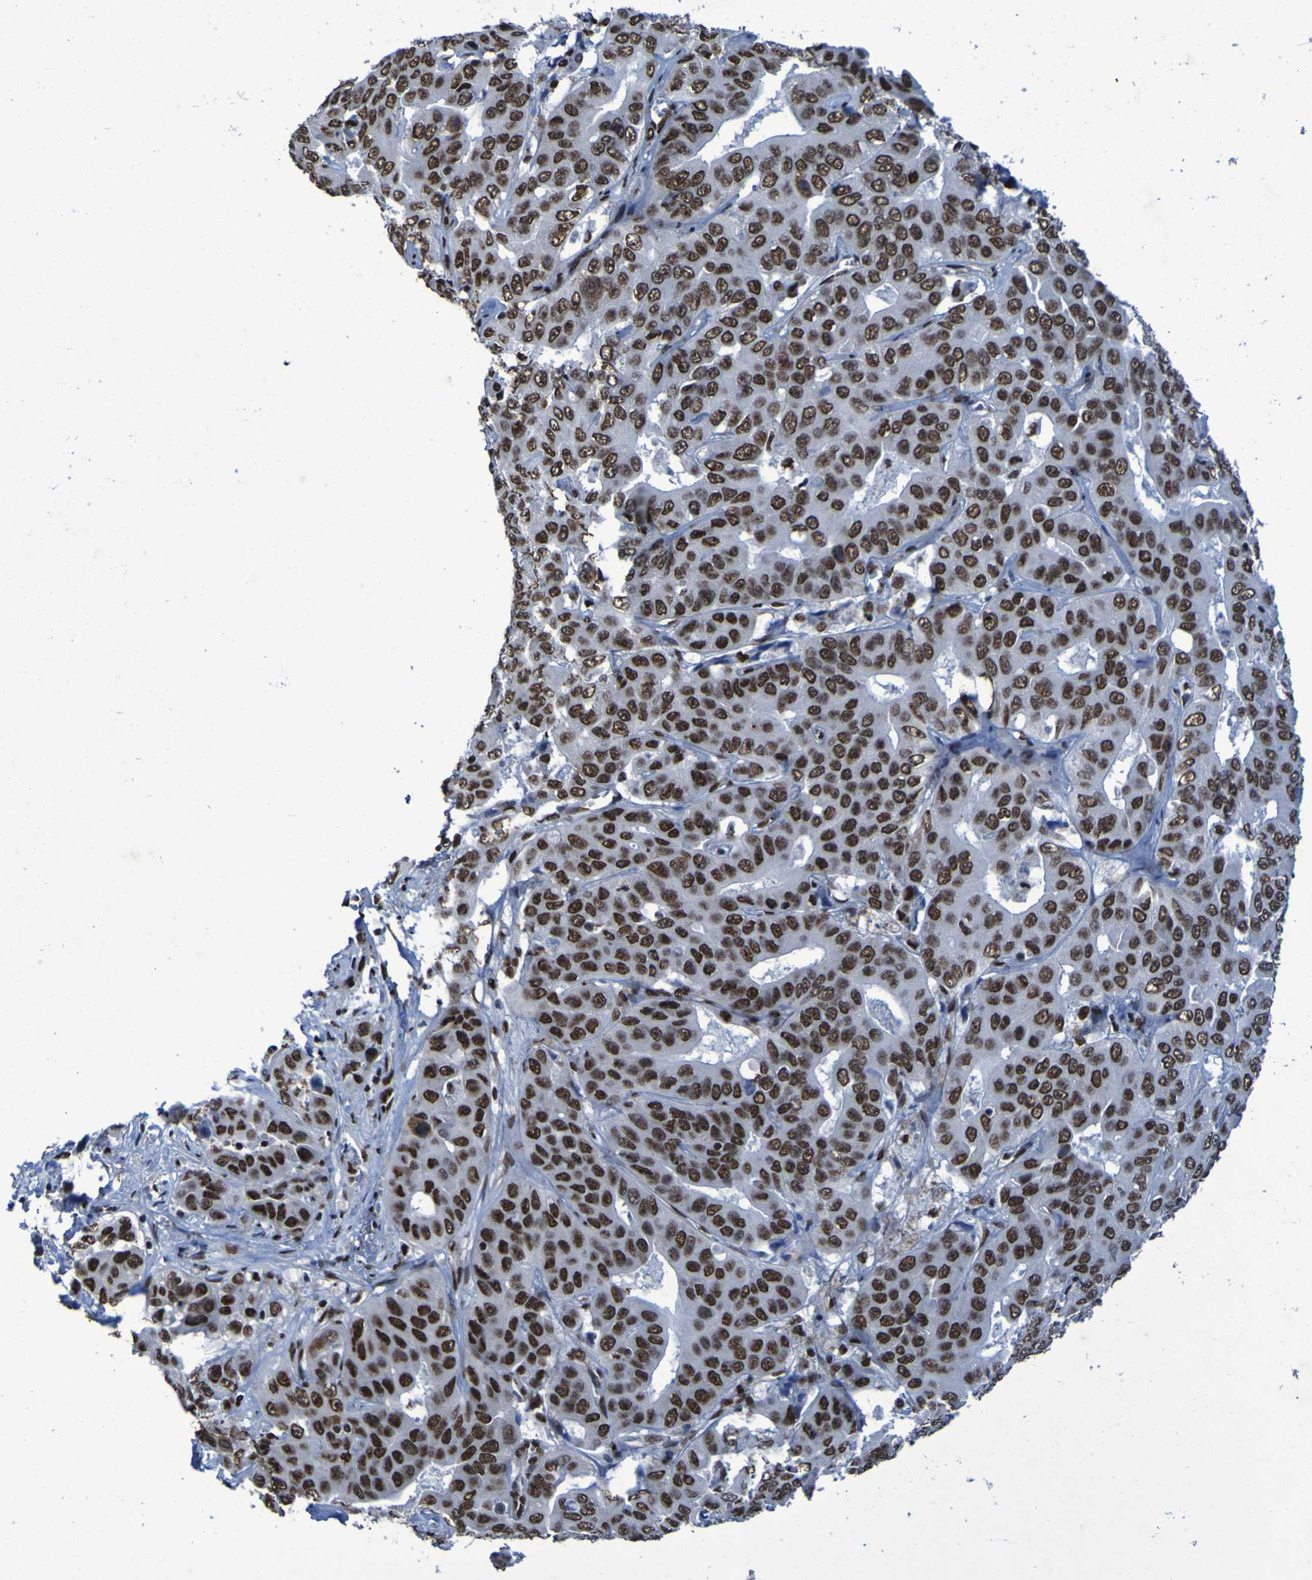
{"staining": {"intensity": "strong", "quantity": ">75%", "location": "nuclear"}, "tissue": "liver cancer", "cell_type": "Tumor cells", "image_type": "cancer", "snomed": [{"axis": "morphology", "description": "Cholangiocarcinoma"}, {"axis": "topography", "description": "Liver"}], "caption": "Strong nuclear protein staining is identified in about >75% of tumor cells in liver cancer.", "gene": "HNRNPR", "patient": {"sex": "female", "age": 52}}